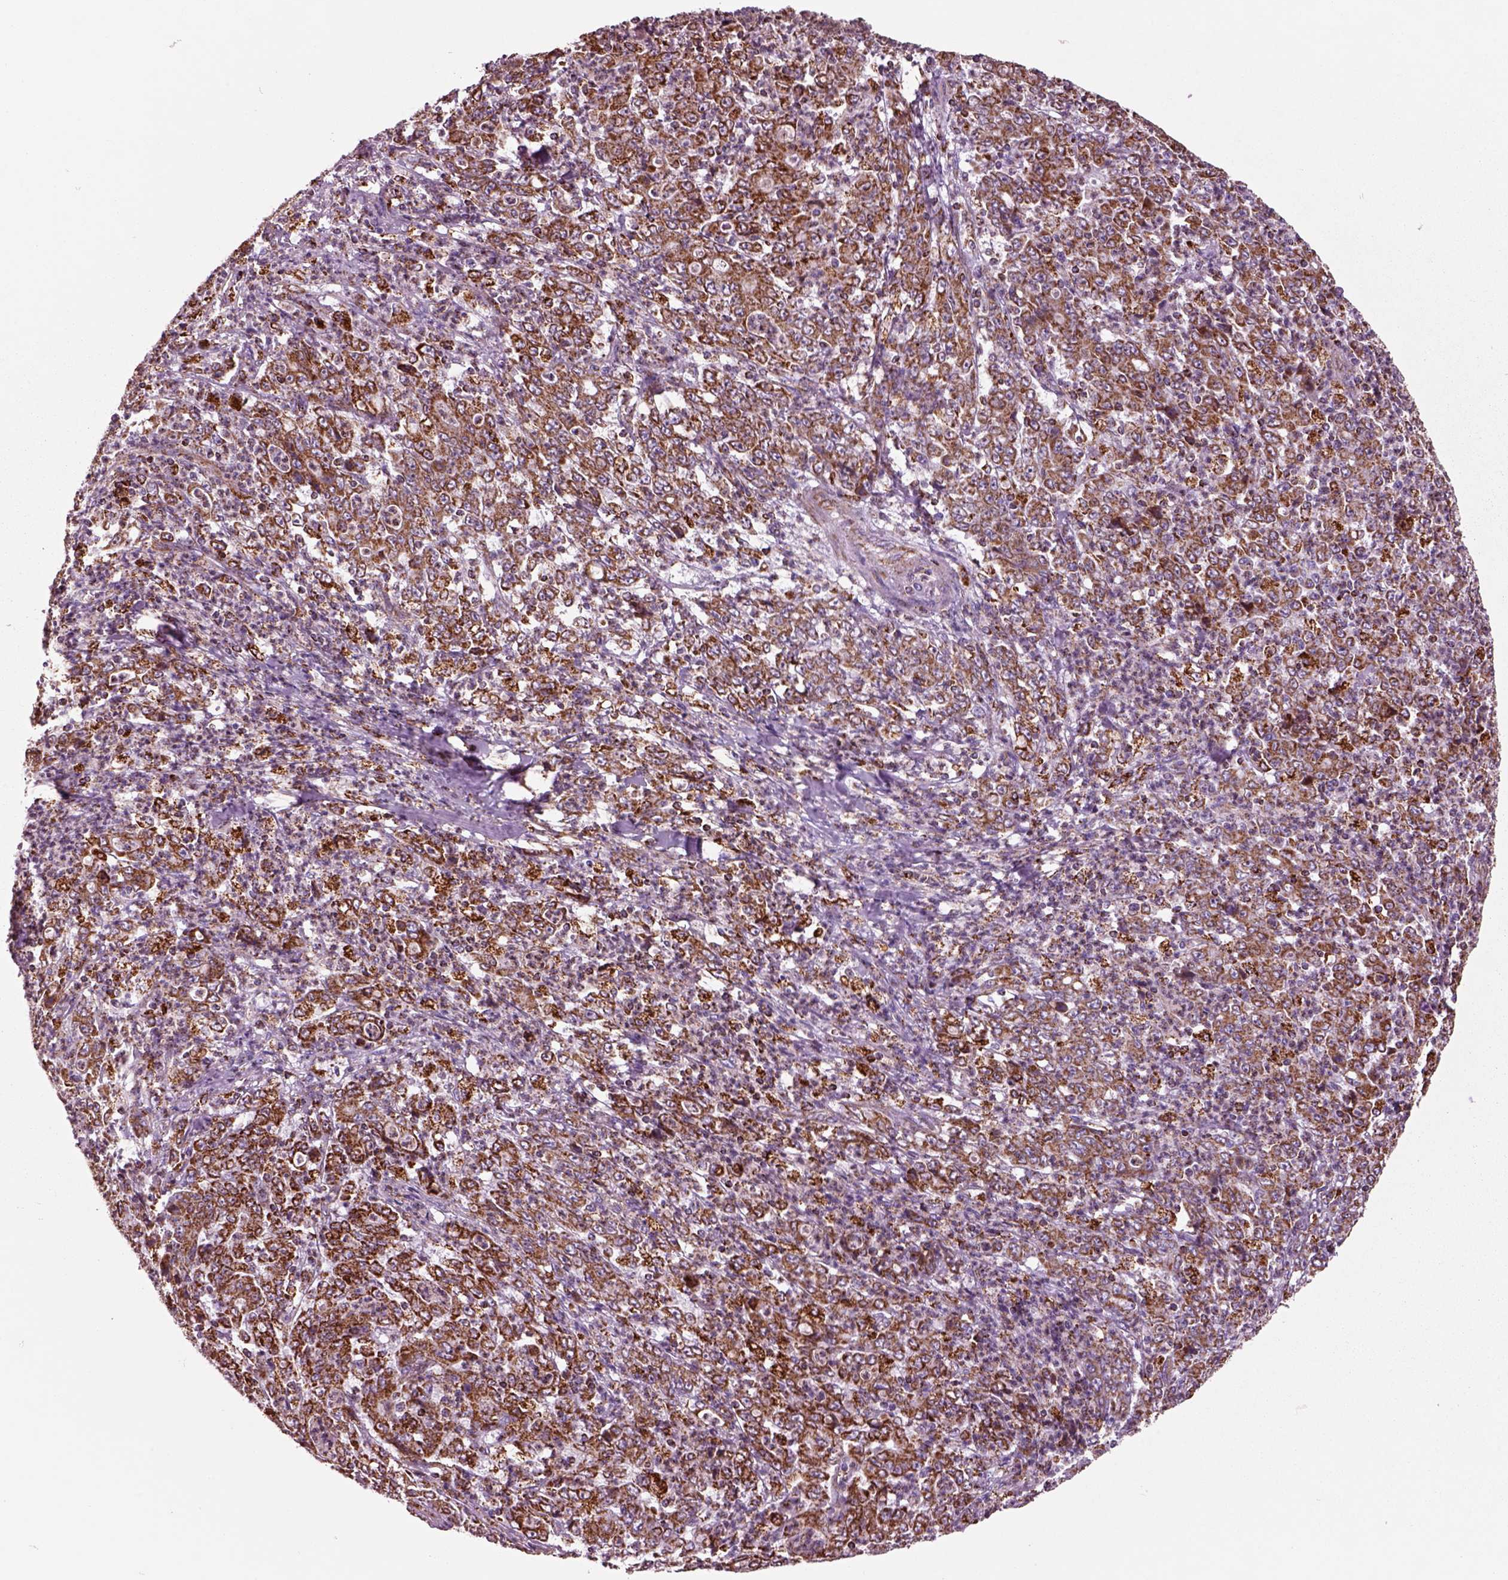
{"staining": {"intensity": "strong", "quantity": ">75%", "location": "cytoplasmic/membranous"}, "tissue": "stomach cancer", "cell_type": "Tumor cells", "image_type": "cancer", "snomed": [{"axis": "morphology", "description": "Adenocarcinoma, NOS"}, {"axis": "topography", "description": "Stomach, lower"}], "caption": "Immunohistochemistry staining of adenocarcinoma (stomach), which exhibits high levels of strong cytoplasmic/membranous positivity in about >75% of tumor cells indicating strong cytoplasmic/membranous protein staining. The staining was performed using DAB (brown) for protein detection and nuclei were counterstained in hematoxylin (blue).", "gene": "SLC25A24", "patient": {"sex": "female", "age": 71}}